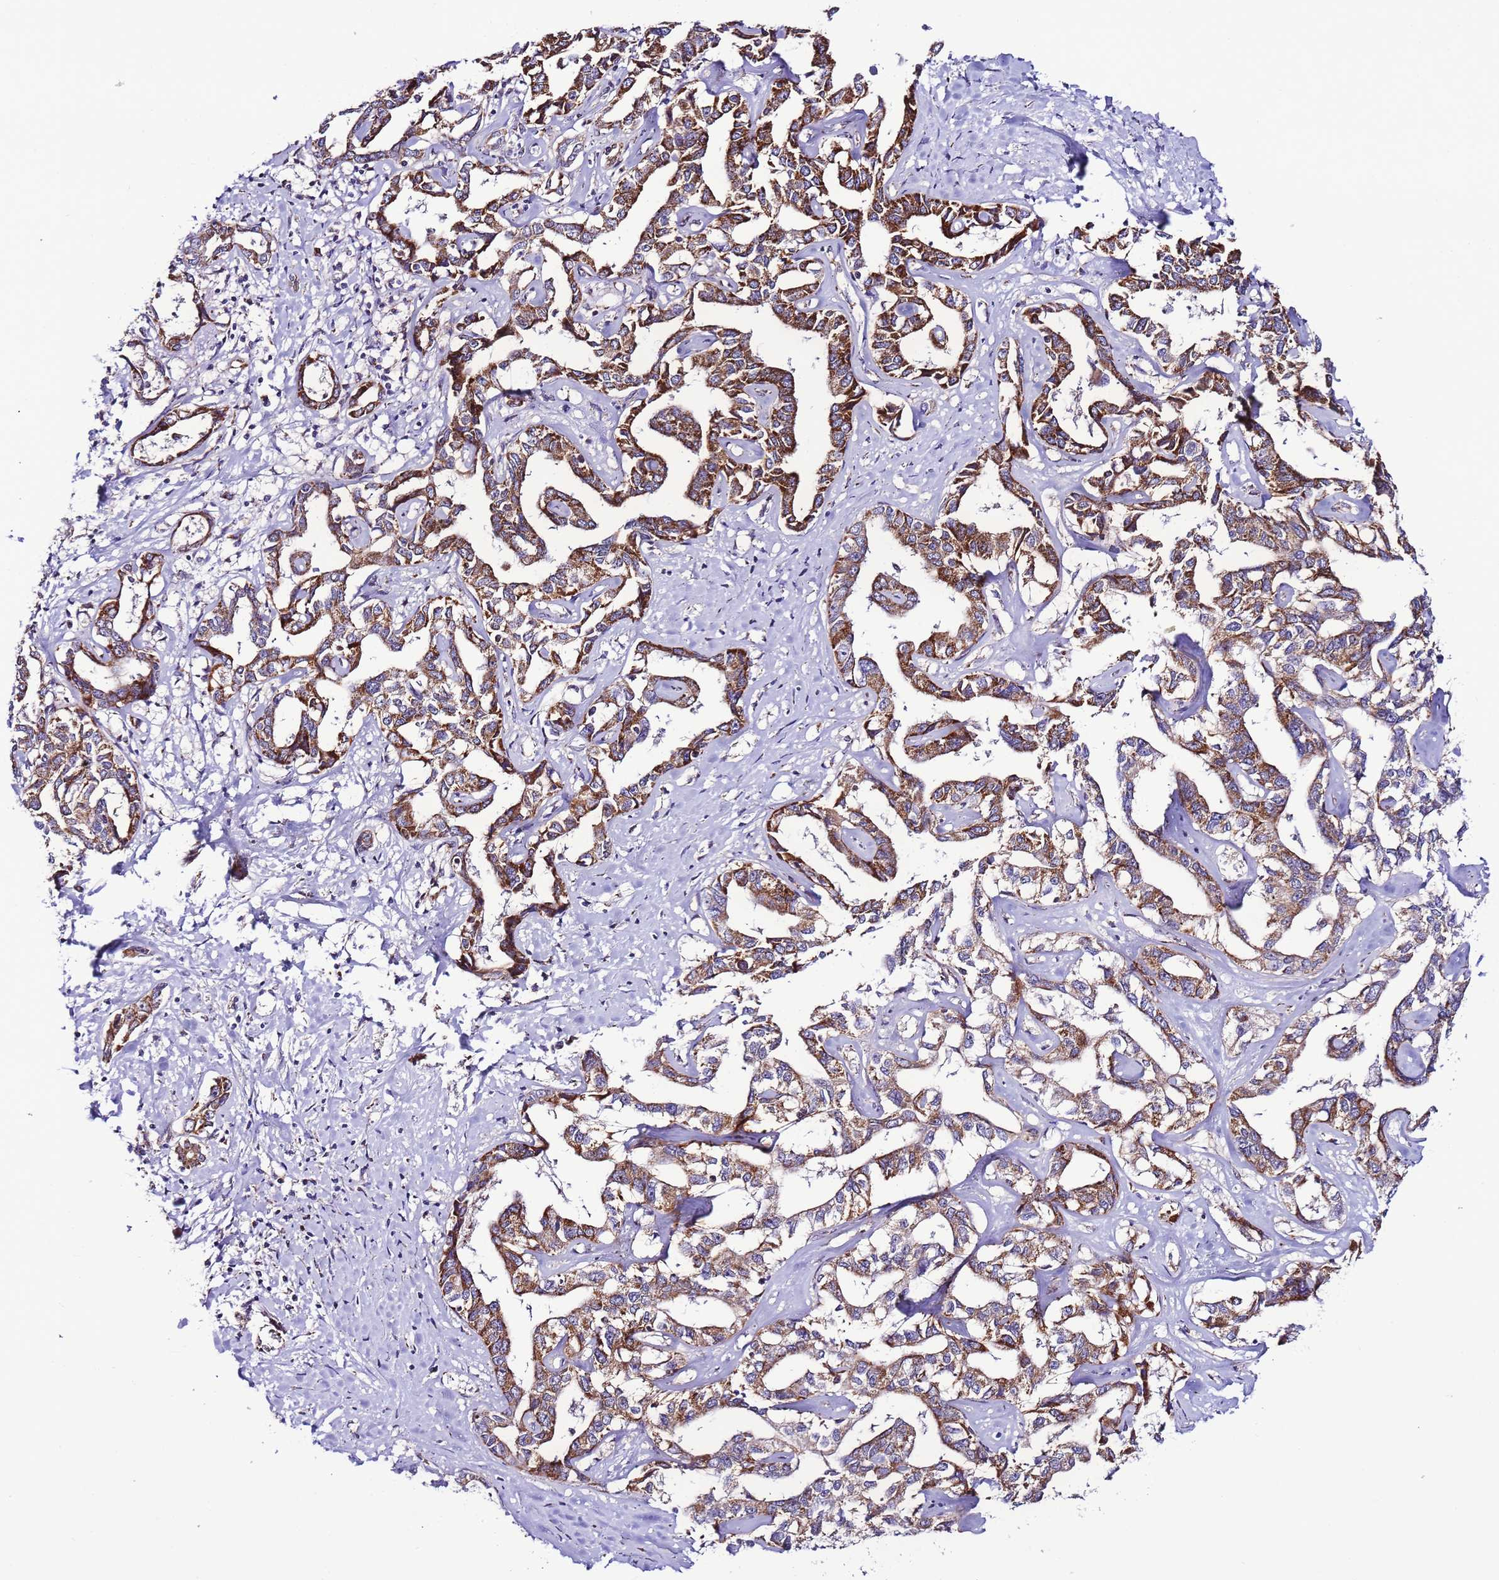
{"staining": {"intensity": "moderate", "quantity": ">75%", "location": "cytoplasmic/membranous"}, "tissue": "liver cancer", "cell_type": "Tumor cells", "image_type": "cancer", "snomed": [{"axis": "morphology", "description": "Cholangiocarcinoma"}, {"axis": "topography", "description": "Liver"}], "caption": "Immunohistochemistry (IHC) micrograph of neoplastic tissue: liver cancer stained using immunohistochemistry shows medium levels of moderate protein expression localized specifically in the cytoplasmic/membranous of tumor cells, appearing as a cytoplasmic/membranous brown color.", "gene": "UEVLD", "patient": {"sex": "male", "age": 59}}